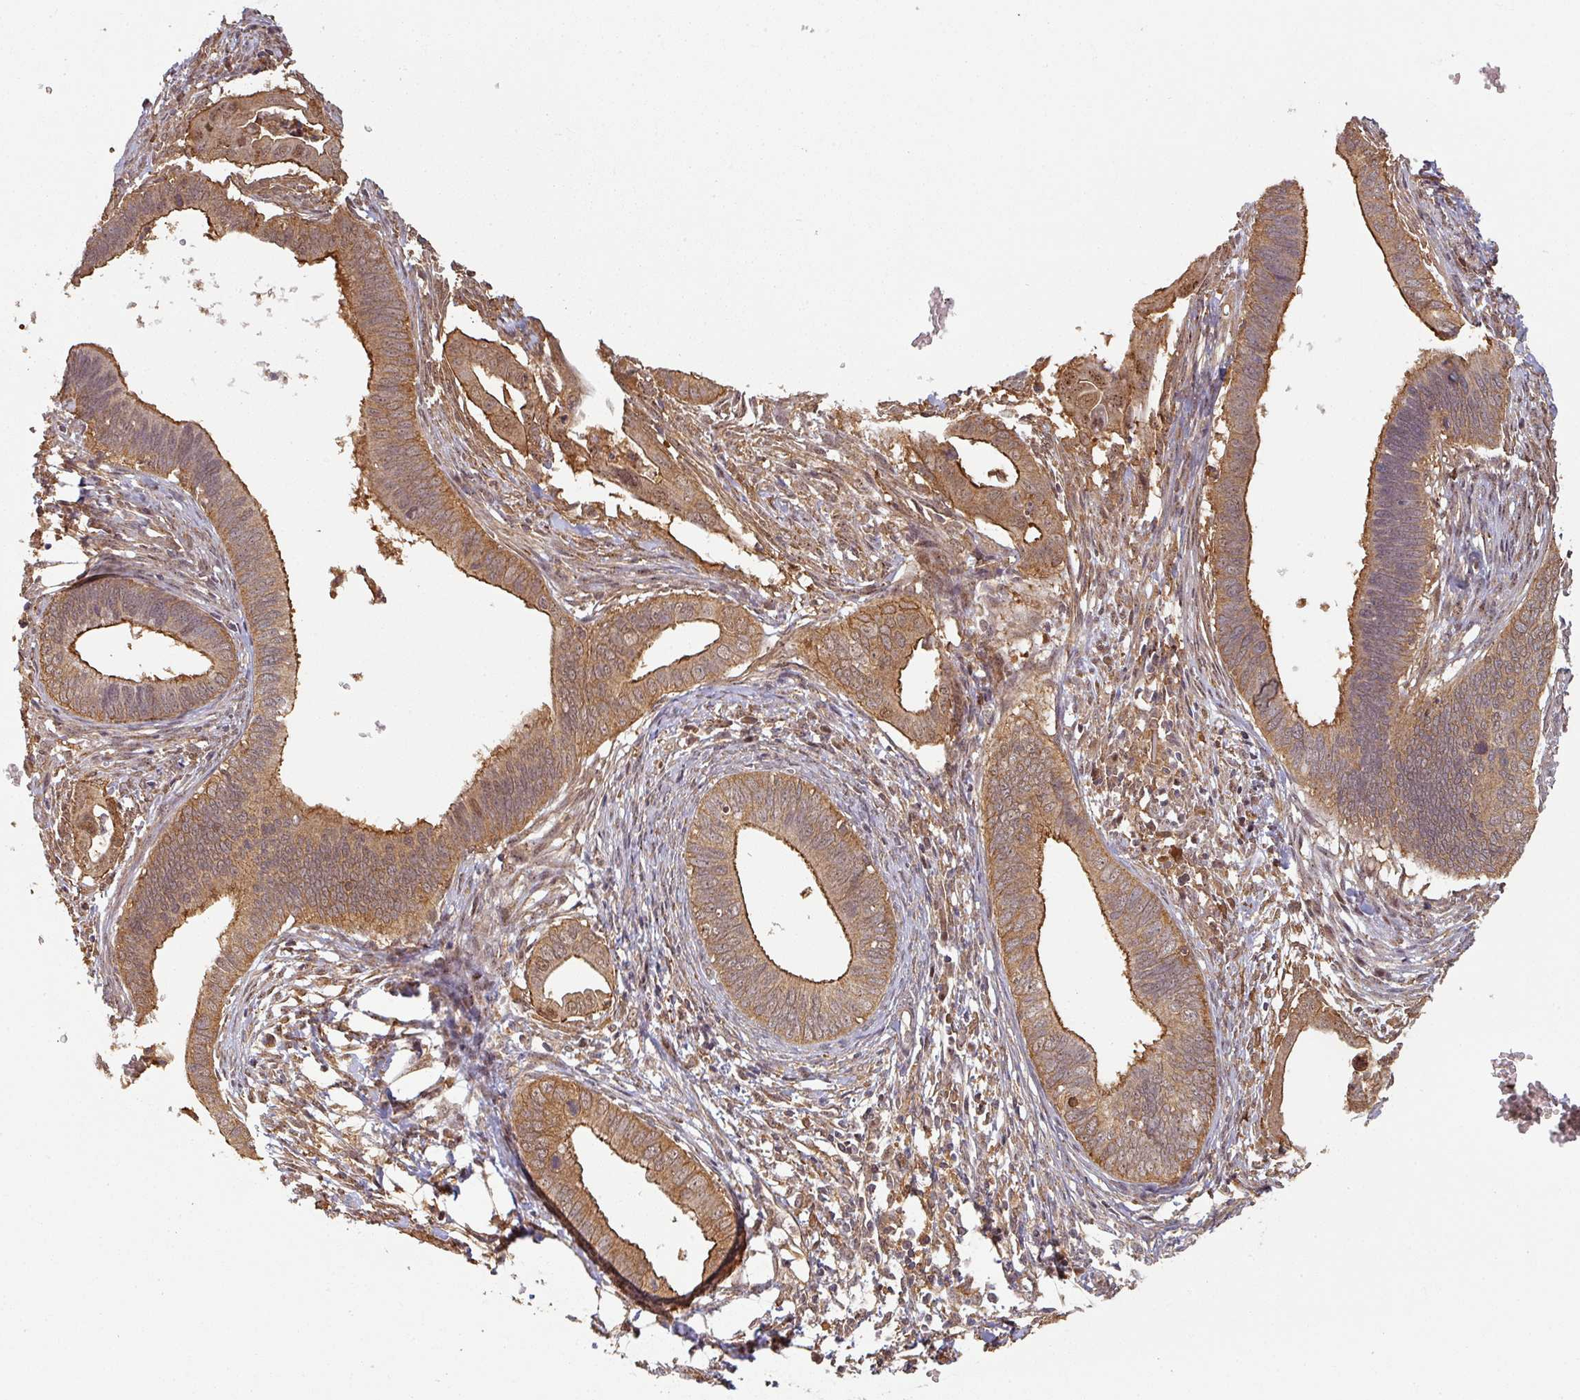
{"staining": {"intensity": "moderate", "quantity": ">75%", "location": "cytoplasmic/membranous,nuclear"}, "tissue": "cervical cancer", "cell_type": "Tumor cells", "image_type": "cancer", "snomed": [{"axis": "morphology", "description": "Adenocarcinoma, NOS"}, {"axis": "topography", "description": "Cervix"}], "caption": "Cervical cancer (adenocarcinoma) stained with a protein marker demonstrates moderate staining in tumor cells.", "gene": "ZNF322", "patient": {"sex": "female", "age": 42}}